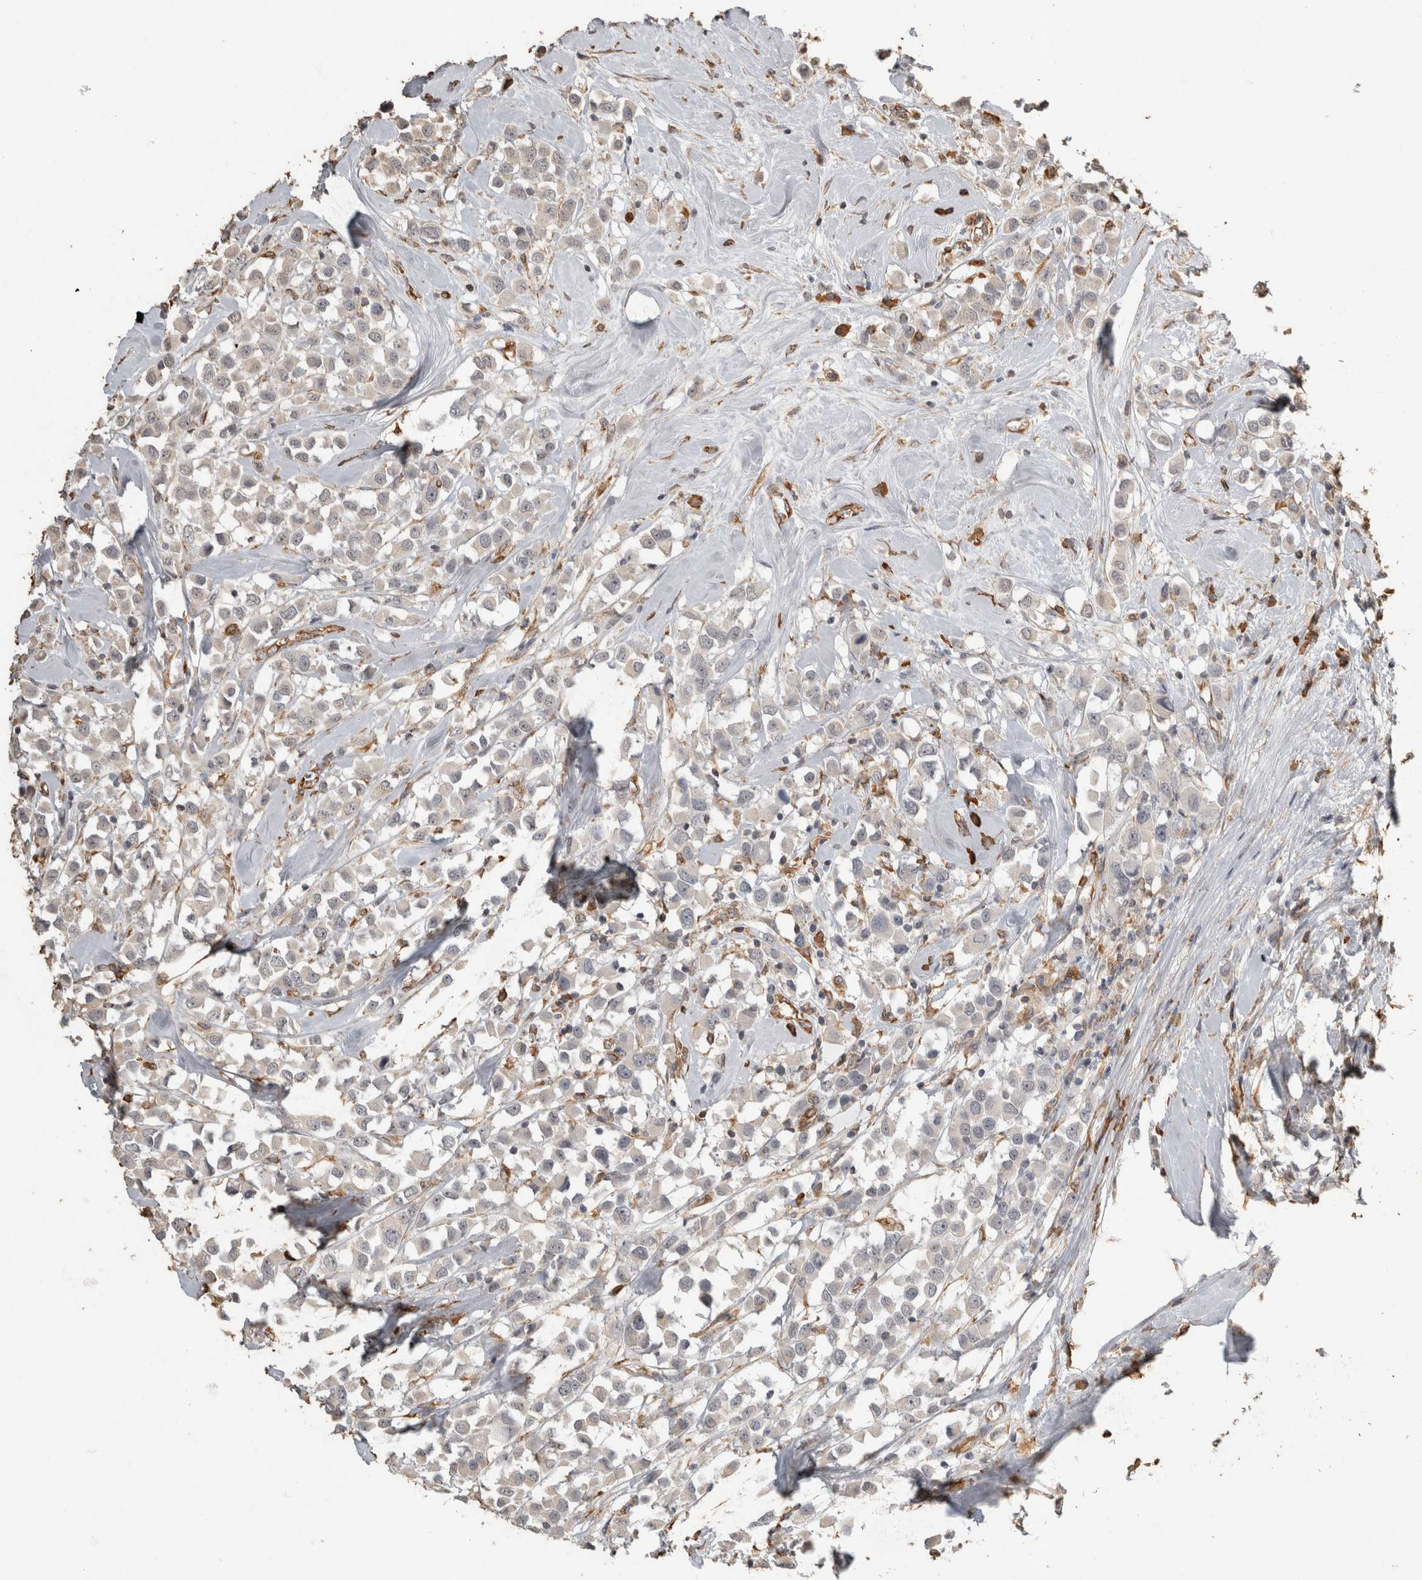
{"staining": {"intensity": "negative", "quantity": "none", "location": "none"}, "tissue": "breast cancer", "cell_type": "Tumor cells", "image_type": "cancer", "snomed": [{"axis": "morphology", "description": "Duct carcinoma"}, {"axis": "topography", "description": "Breast"}], "caption": "Tumor cells are negative for protein expression in human infiltrating ductal carcinoma (breast).", "gene": "REPS2", "patient": {"sex": "female", "age": 61}}